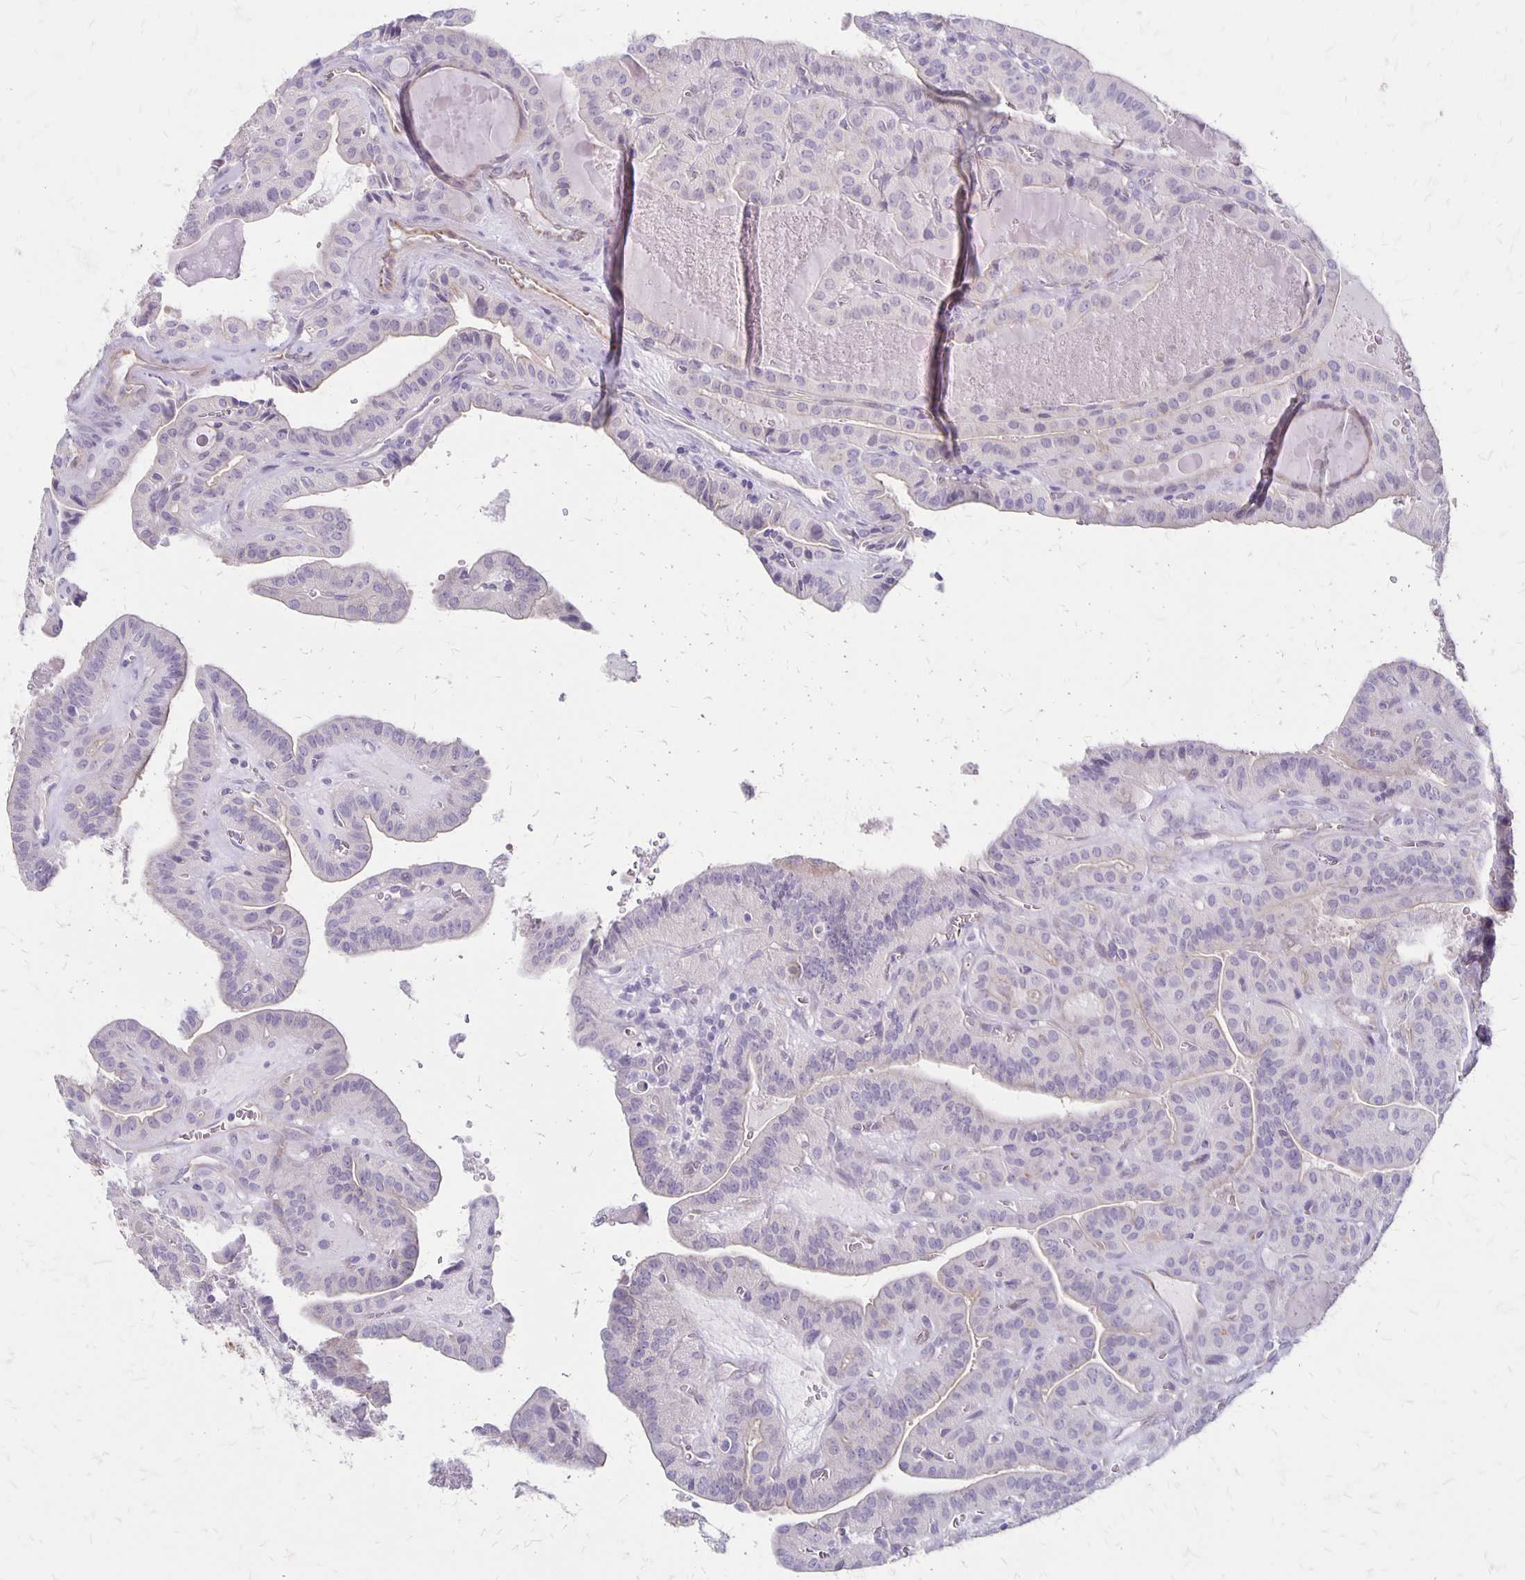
{"staining": {"intensity": "negative", "quantity": "none", "location": "none"}, "tissue": "thyroid cancer", "cell_type": "Tumor cells", "image_type": "cancer", "snomed": [{"axis": "morphology", "description": "Papillary adenocarcinoma, NOS"}, {"axis": "topography", "description": "Thyroid gland"}], "caption": "This is an IHC photomicrograph of papillary adenocarcinoma (thyroid). There is no expression in tumor cells.", "gene": "HOMER1", "patient": {"sex": "male", "age": 52}}